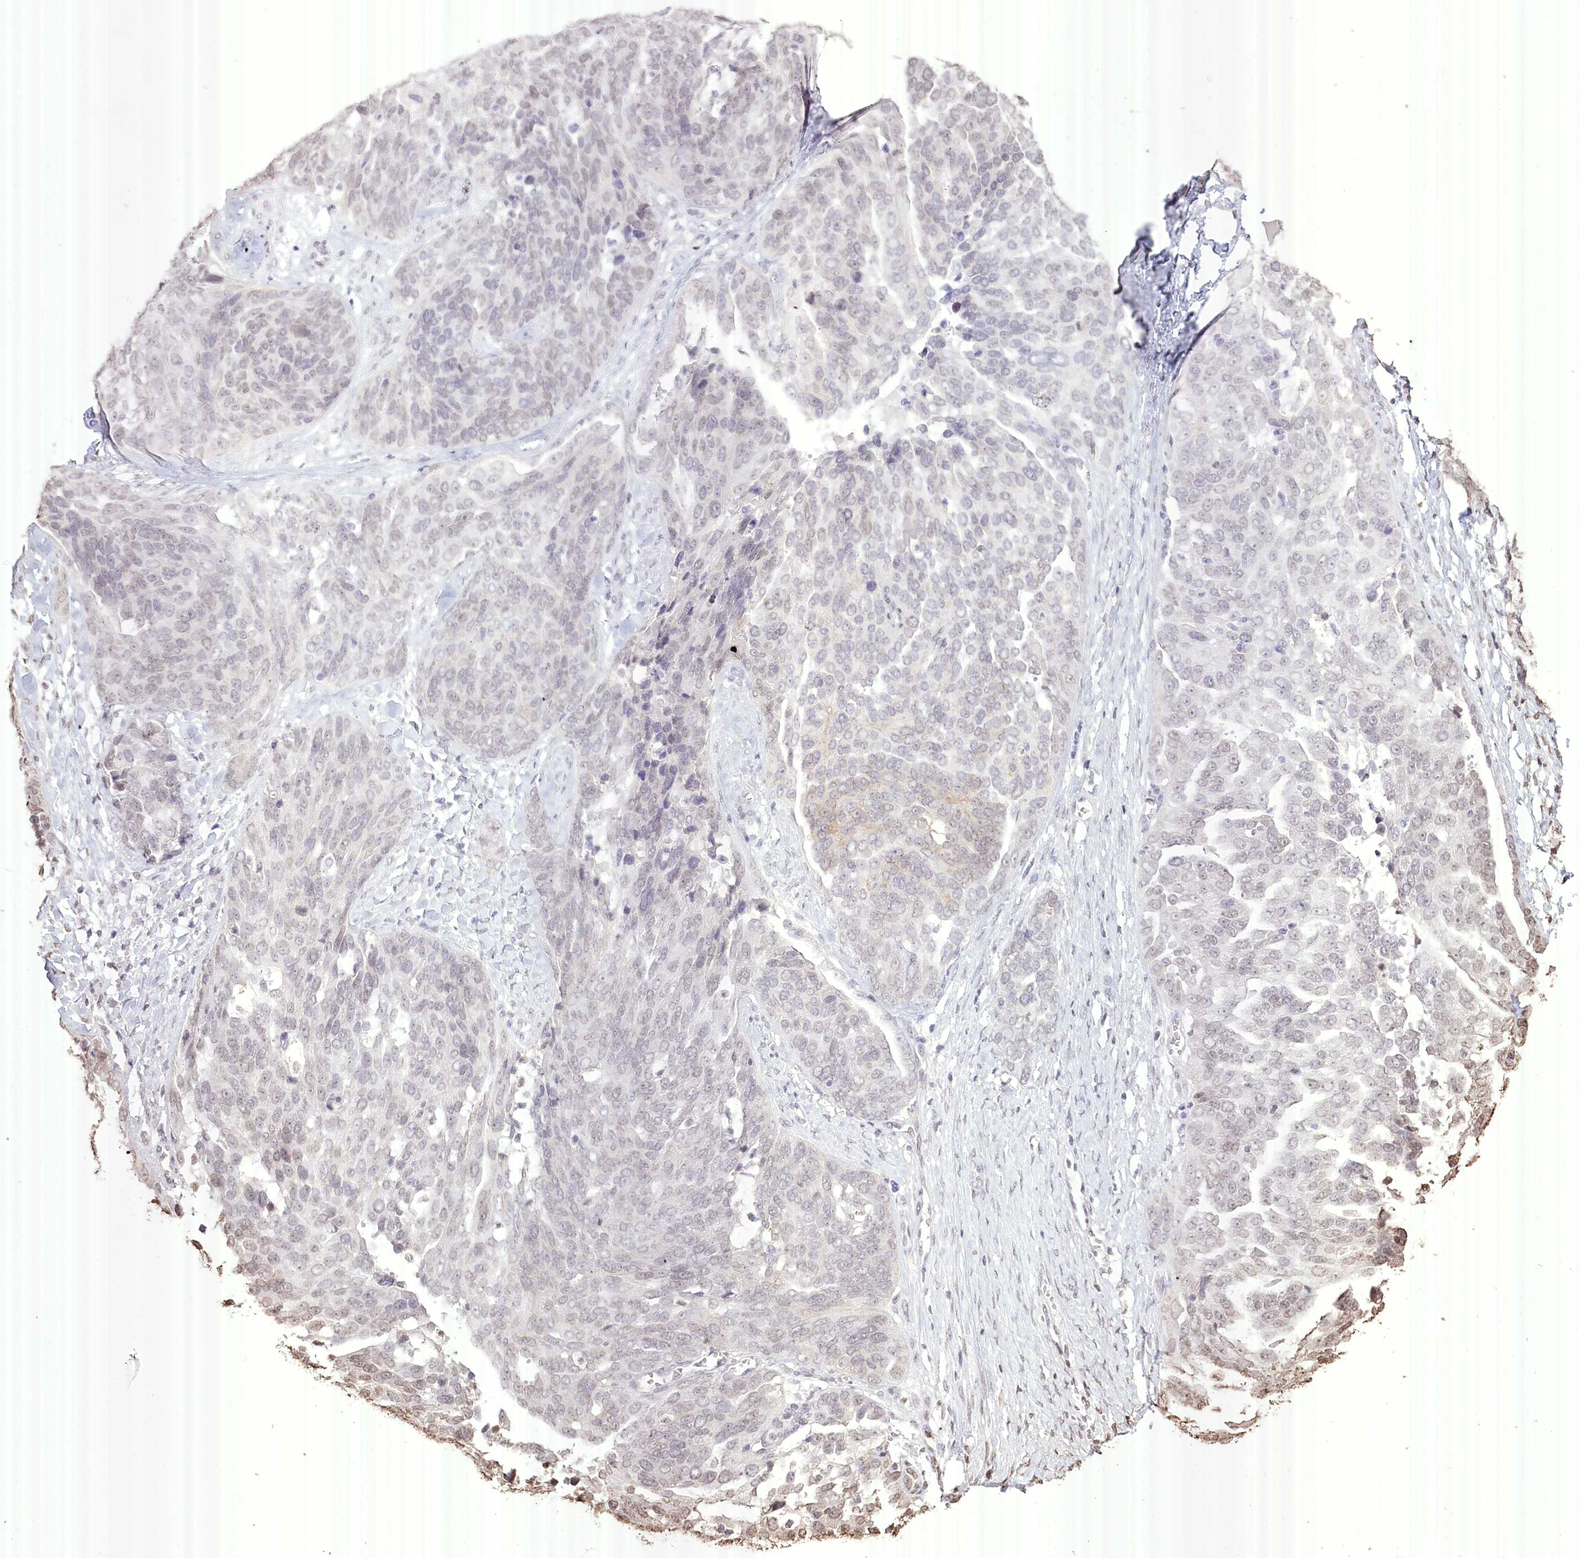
{"staining": {"intensity": "negative", "quantity": "none", "location": "none"}, "tissue": "ovarian cancer", "cell_type": "Tumor cells", "image_type": "cancer", "snomed": [{"axis": "morphology", "description": "Cystadenocarcinoma, serous, NOS"}, {"axis": "topography", "description": "Ovary"}], "caption": "High power microscopy image of an immunohistochemistry micrograph of ovarian serous cystadenocarcinoma, revealing no significant expression in tumor cells.", "gene": "SLC39A10", "patient": {"sex": "female", "age": 44}}